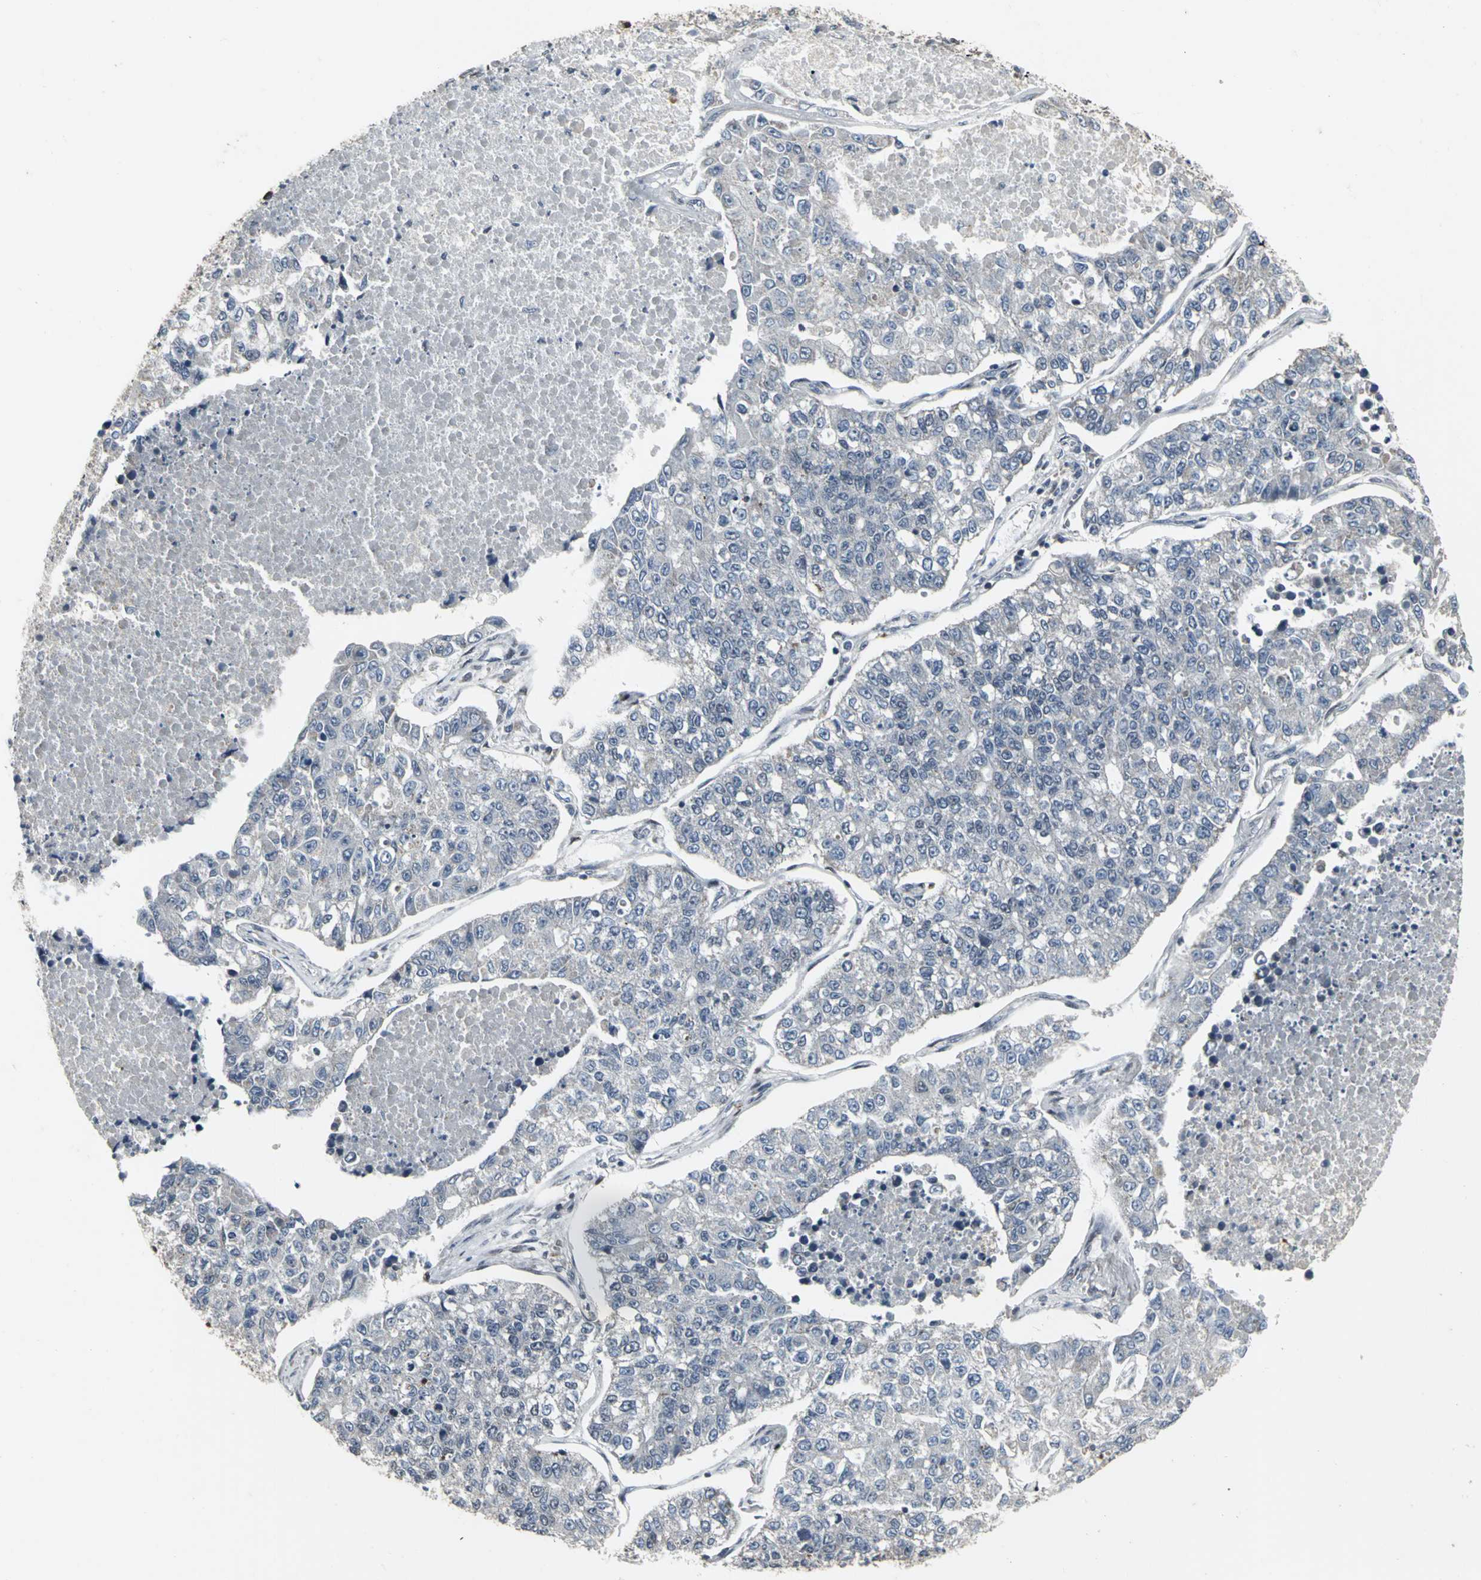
{"staining": {"intensity": "negative", "quantity": "none", "location": "none"}, "tissue": "lung cancer", "cell_type": "Tumor cells", "image_type": "cancer", "snomed": [{"axis": "morphology", "description": "Adenocarcinoma, NOS"}, {"axis": "topography", "description": "Lung"}], "caption": "Lung adenocarcinoma stained for a protein using immunohistochemistry (IHC) demonstrates no positivity tumor cells.", "gene": "SRF", "patient": {"sex": "male", "age": 49}}